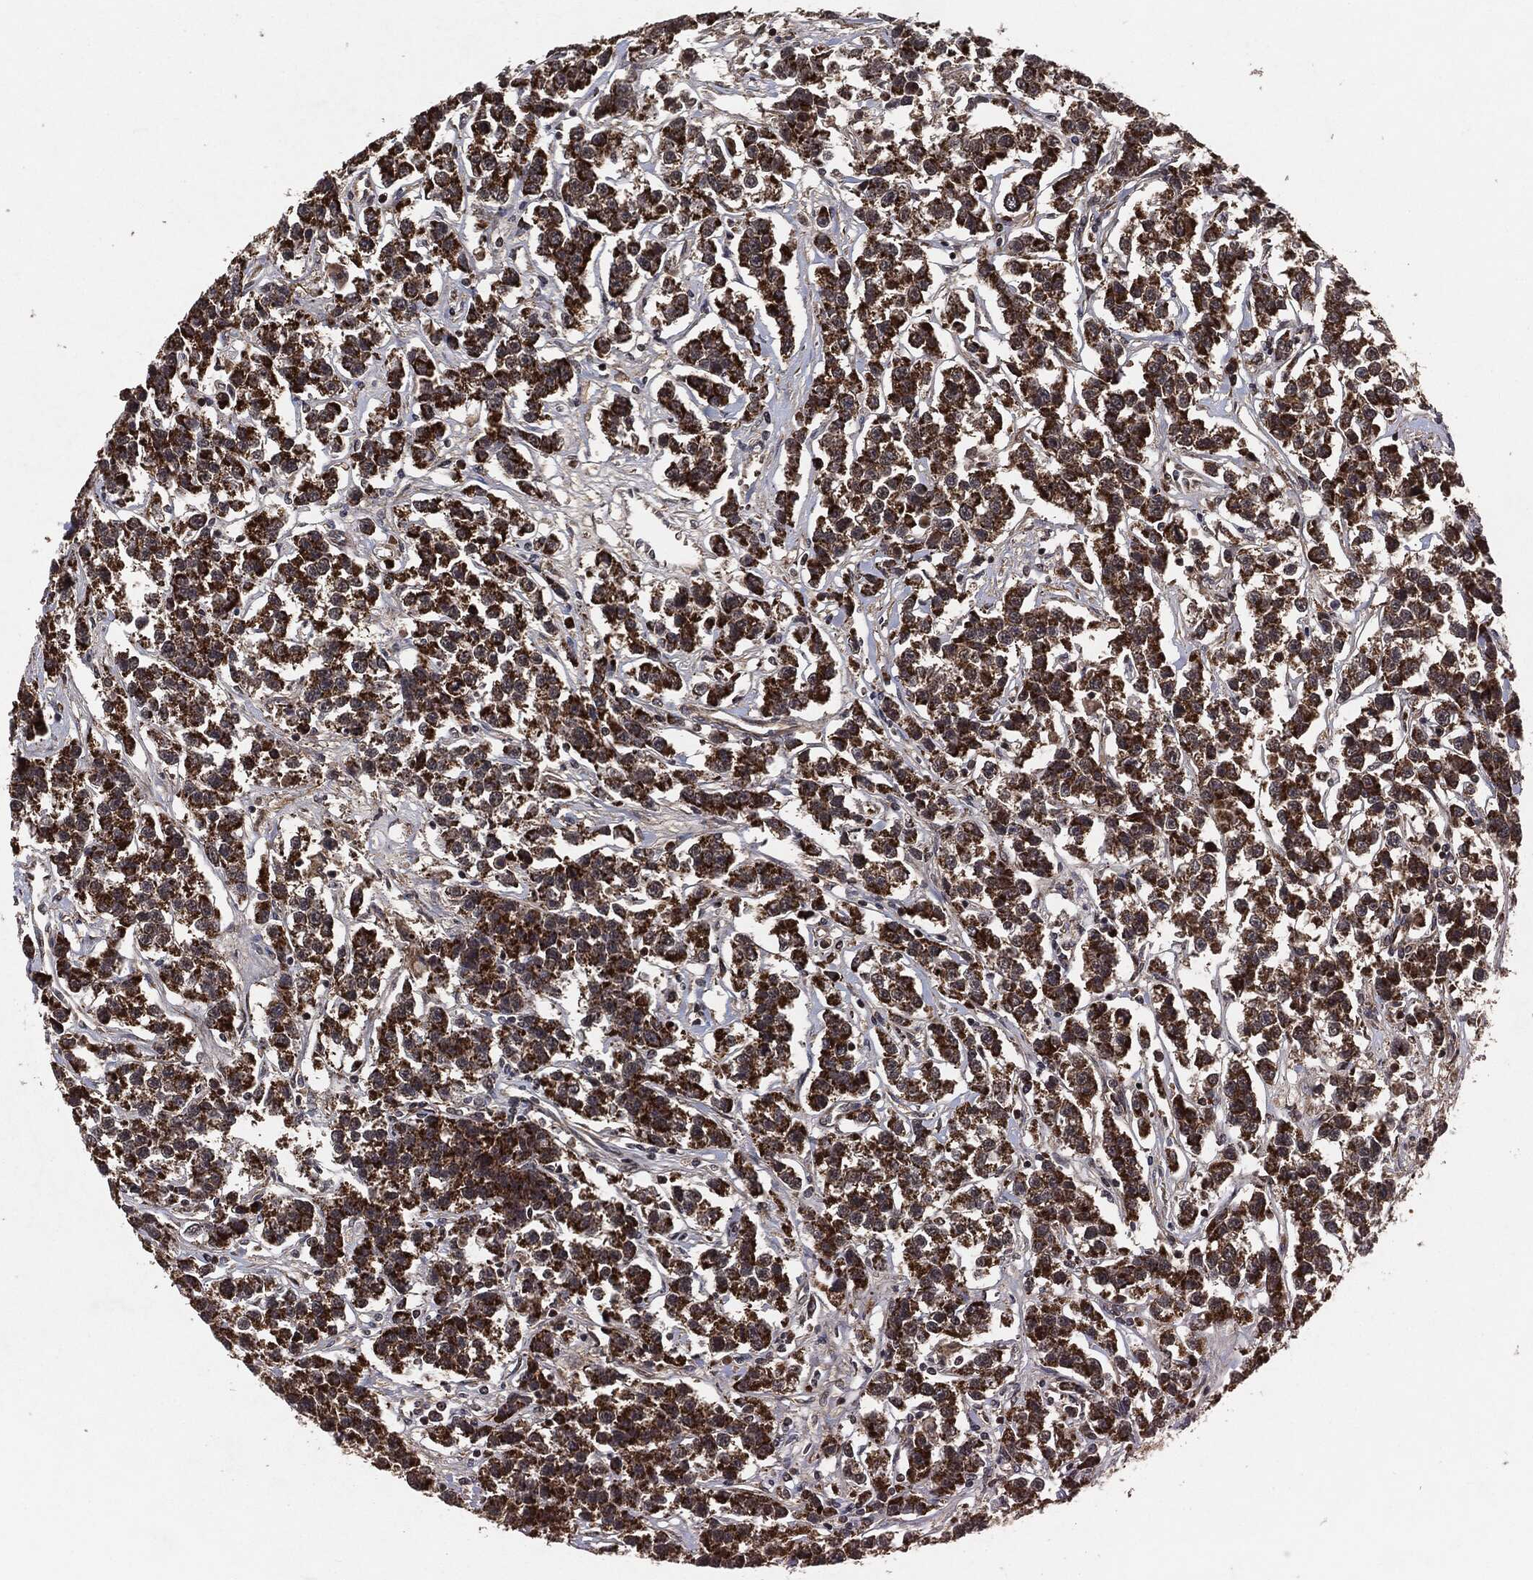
{"staining": {"intensity": "strong", "quantity": ">75%", "location": "cytoplasmic/membranous"}, "tissue": "testis cancer", "cell_type": "Tumor cells", "image_type": "cancer", "snomed": [{"axis": "morphology", "description": "Seminoma, NOS"}, {"axis": "topography", "description": "Testis"}], "caption": "IHC photomicrograph of neoplastic tissue: human testis seminoma stained using immunohistochemistry exhibits high levels of strong protein expression localized specifically in the cytoplasmic/membranous of tumor cells, appearing as a cytoplasmic/membranous brown color.", "gene": "BCAR1", "patient": {"sex": "male", "age": 59}}